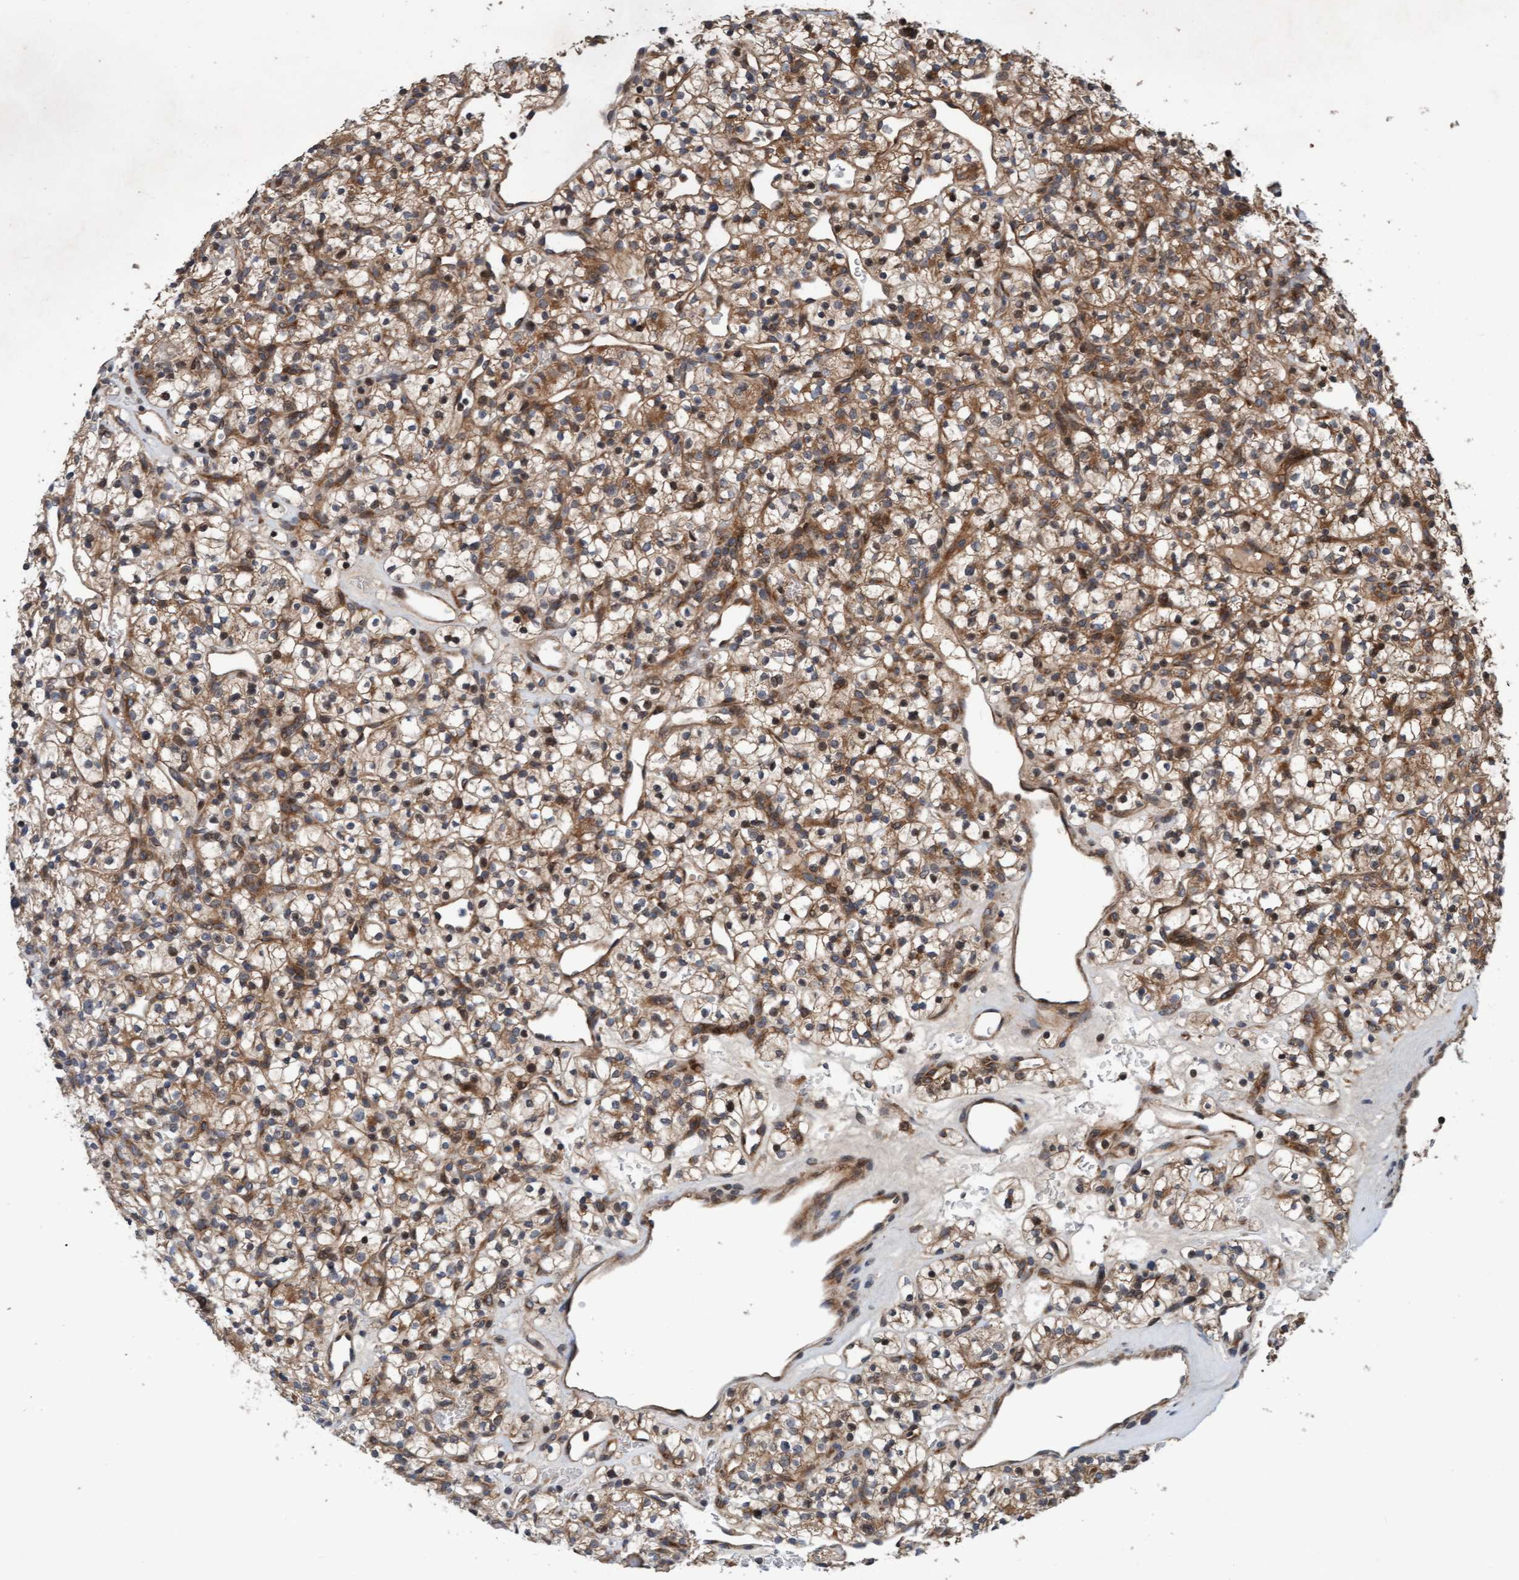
{"staining": {"intensity": "moderate", "quantity": ">75%", "location": "cytoplasmic/membranous"}, "tissue": "renal cancer", "cell_type": "Tumor cells", "image_type": "cancer", "snomed": [{"axis": "morphology", "description": "Adenocarcinoma, NOS"}, {"axis": "topography", "description": "Kidney"}], "caption": "Immunohistochemistry (IHC) of renal adenocarcinoma exhibits medium levels of moderate cytoplasmic/membranous expression in approximately >75% of tumor cells.", "gene": "MLXIP", "patient": {"sex": "female", "age": 57}}